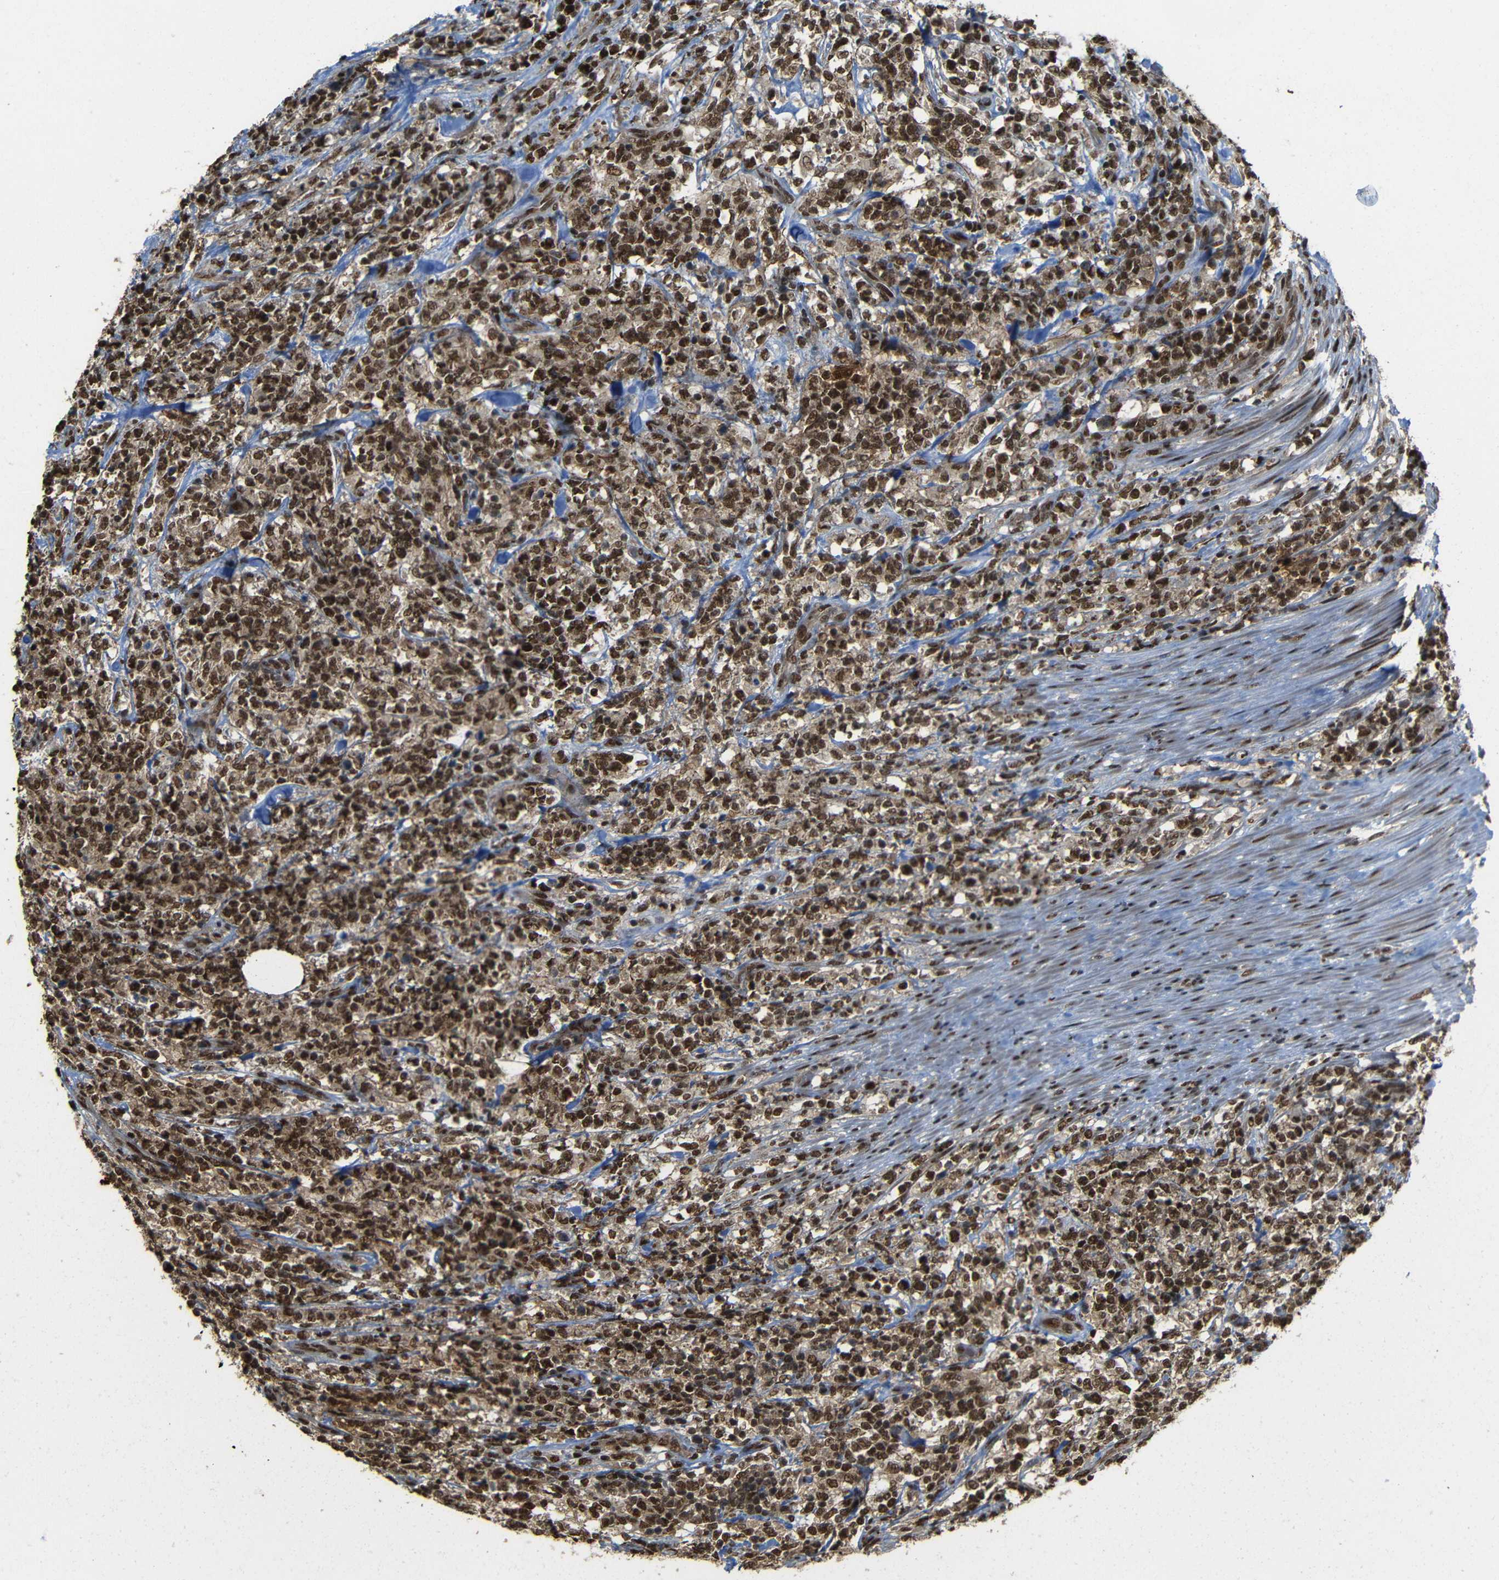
{"staining": {"intensity": "strong", "quantity": ">75%", "location": "nuclear"}, "tissue": "lymphoma", "cell_type": "Tumor cells", "image_type": "cancer", "snomed": [{"axis": "morphology", "description": "Malignant lymphoma, non-Hodgkin's type, High grade"}, {"axis": "topography", "description": "Soft tissue"}], "caption": "Human high-grade malignant lymphoma, non-Hodgkin's type stained with a brown dye demonstrates strong nuclear positive positivity in approximately >75% of tumor cells.", "gene": "TCF7L2", "patient": {"sex": "male", "age": 18}}